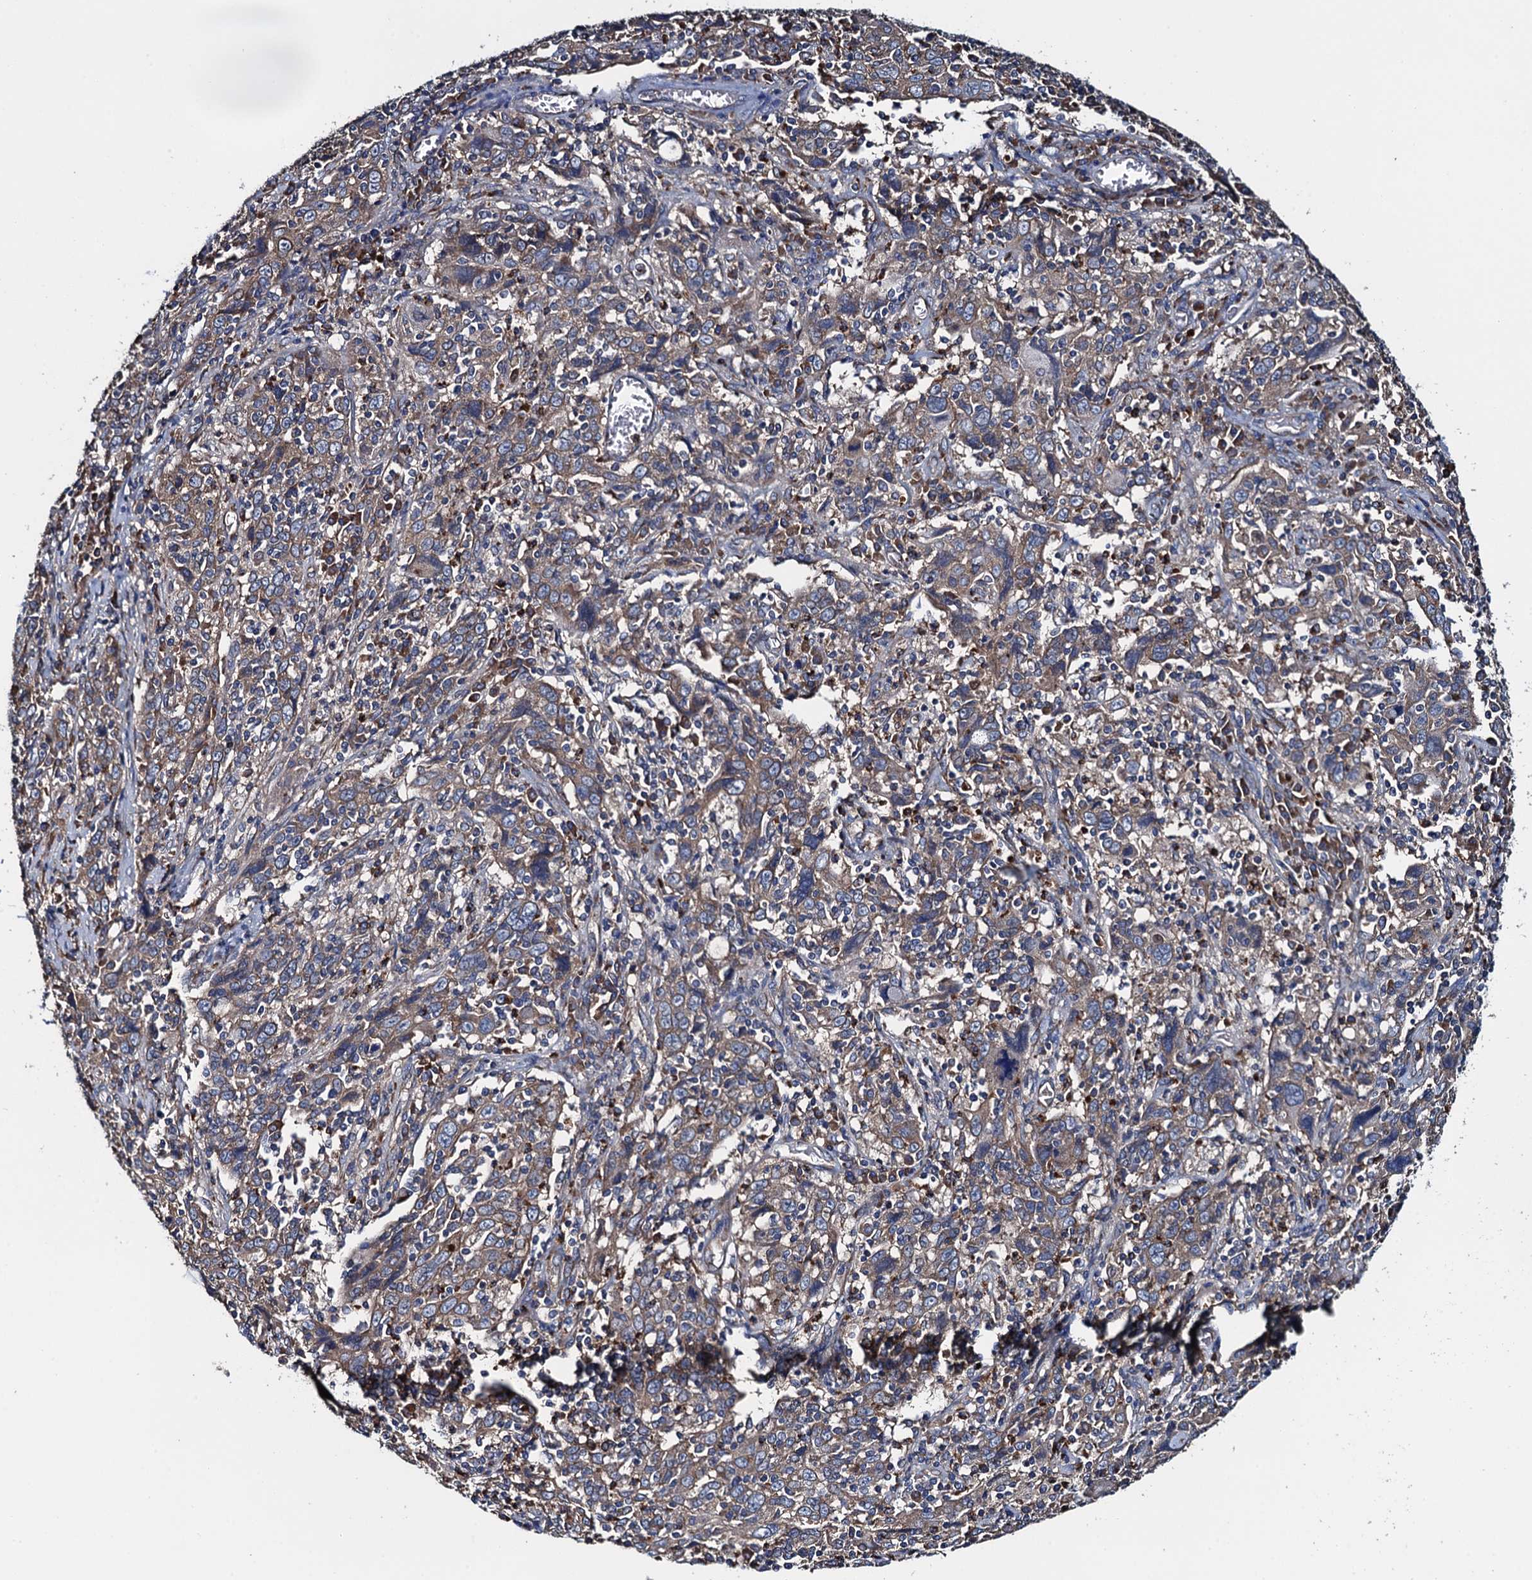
{"staining": {"intensity": "weak", "quantity": "25%-75%", "location": "cytoplasmic/membranous"}, "tissue": "cervical cancer", "cell_type": "Tumor cells", "image_type": "cancer", "snomed": [{"axis": "morphology", "description": "Squamous cell carcinoma, NOS"}, {"axis": "topography", "description": "Cervix"}], "caption": "This is a micrograph of IHC staining of squamous cell carcinoma (cervical), which shows weak staining in the cytoplasmic/membranous of tumor cells.", "gene": "ADCY9", "patient": {"sex": "female", "age": 46}}